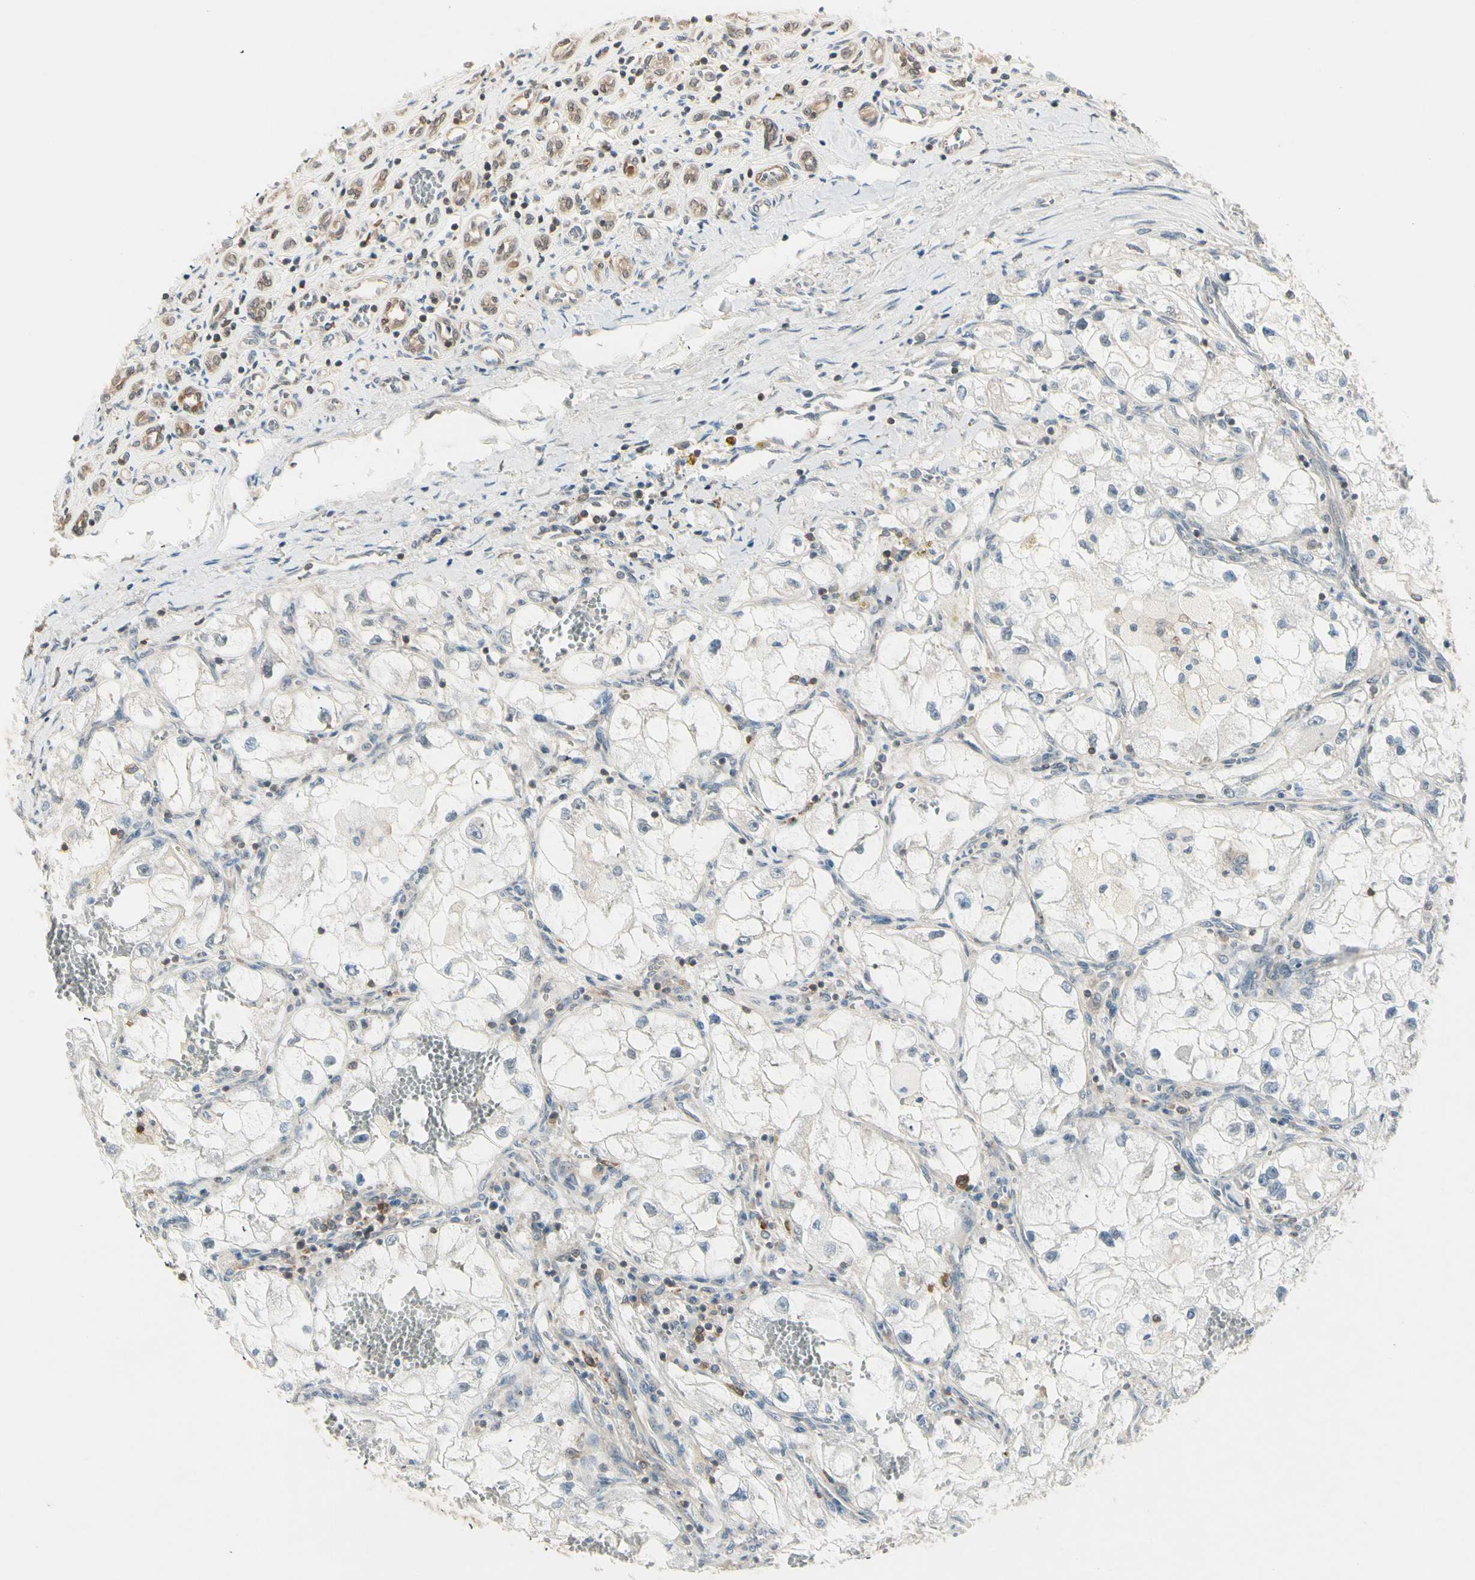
{"staining": {"intensity": "negative", "quantity": "none", "location": "none"}, "tissue": "renal cancer", "cell_type": "Tumor cells", "image_type": "cancer", "snomed": [{"axis": "morphology", "description": "Adenocarcinoma, NOS"}, {"axis": "topography", "description": "Kidney"}], "caption": "An image of renal cancer stained for a protein displays no brown staining in tumor cells.", "gene": "OXSR1", "patient": {"sex": "female", "age": 70}}